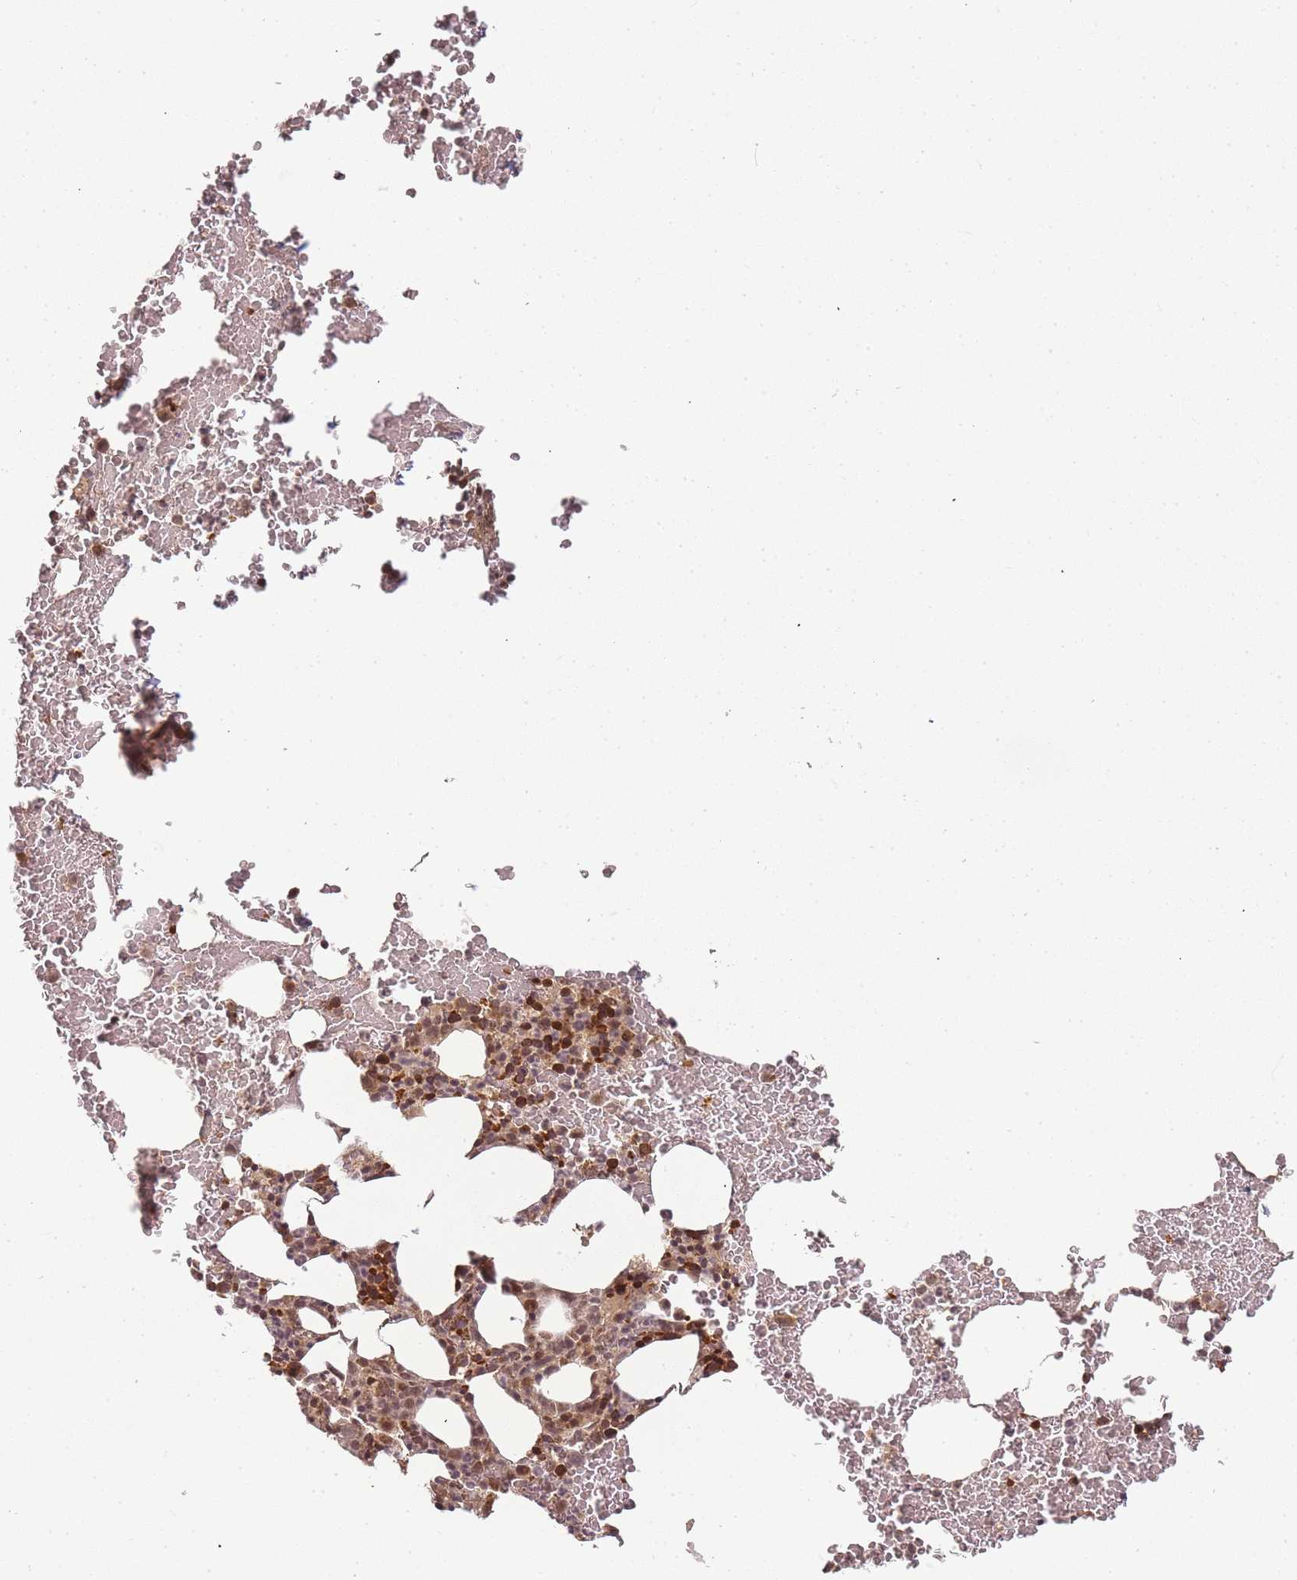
{"staining": {"intensity": "moderate", "quantity": ">75%", "location": "cytoplasmic/membranous,nuclear"}, "tissue": "bone marrow", "cell_type": "Hematopoietic cells", "image_type": "normal", "snomed": [{"axis": "morphology", "description": "Normal tissue, NOS"}, {"axis": "morphology", "description": "Inflammation, NOS"}, {"axis": "topography", "description": "Bone marrow"}], "caption": "This histopathology image demonstrates immunohistochemistry staining of normal bone marrow, with medium moderate cytoplasmic/membranous,nuclear positivity in approximately >75% of hematopoietic cells.", "gene": "ZNF497", "patient": {"sex": "female", "age": 78}}